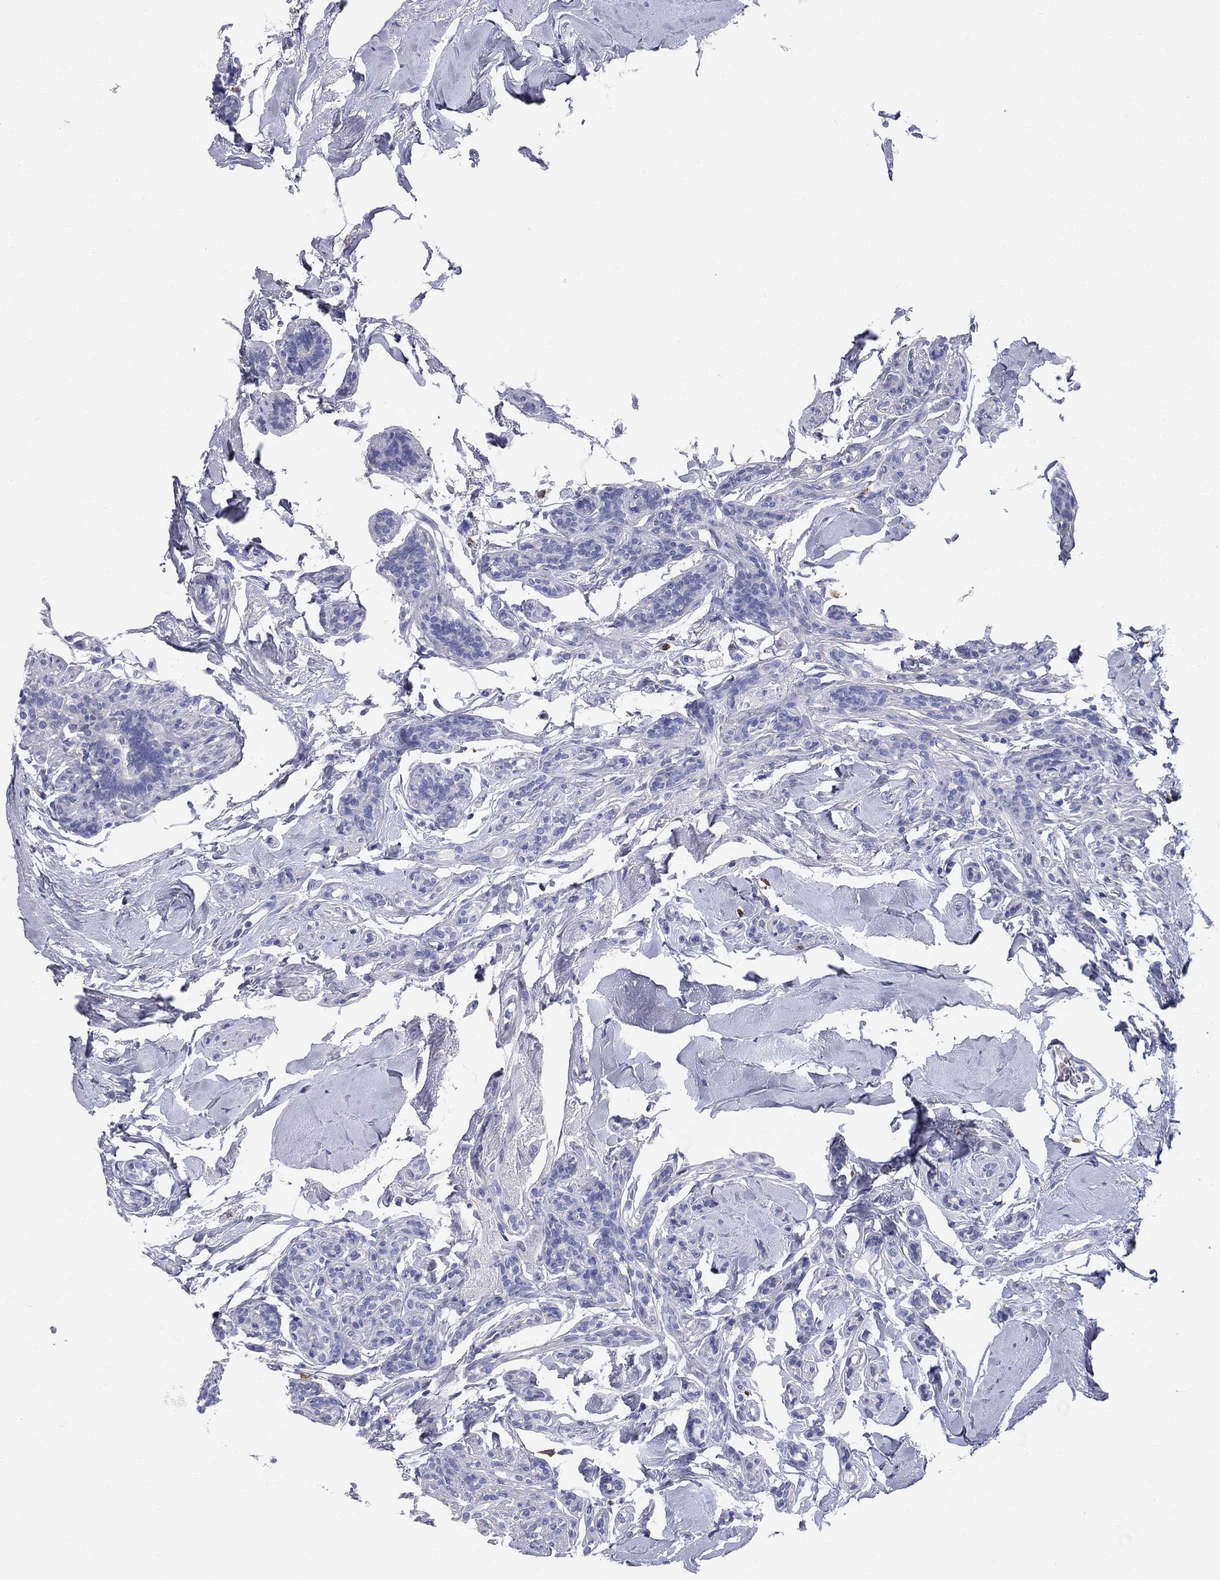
{"staining": {"intensity": "negative", "quantity": "none", "location": "none"}, "tissue": "breast cancer", "cell_type": "Tumor cells", "image_type": "cancer", "snomed": [{"axis": "morphology", "description": "Duct carcinoma"}, {"axis": "topography", "description": "Breast"}], "caption": "IHC micrograph of neoplastic tissue: human breast invasive ductal carcinoma stained with DAB (3,3'-diaminobenzidine) displays no significant protein positivity in tumor cells.", "gene": "AOX1", "patient": {"sex": "female", "age": 83}}